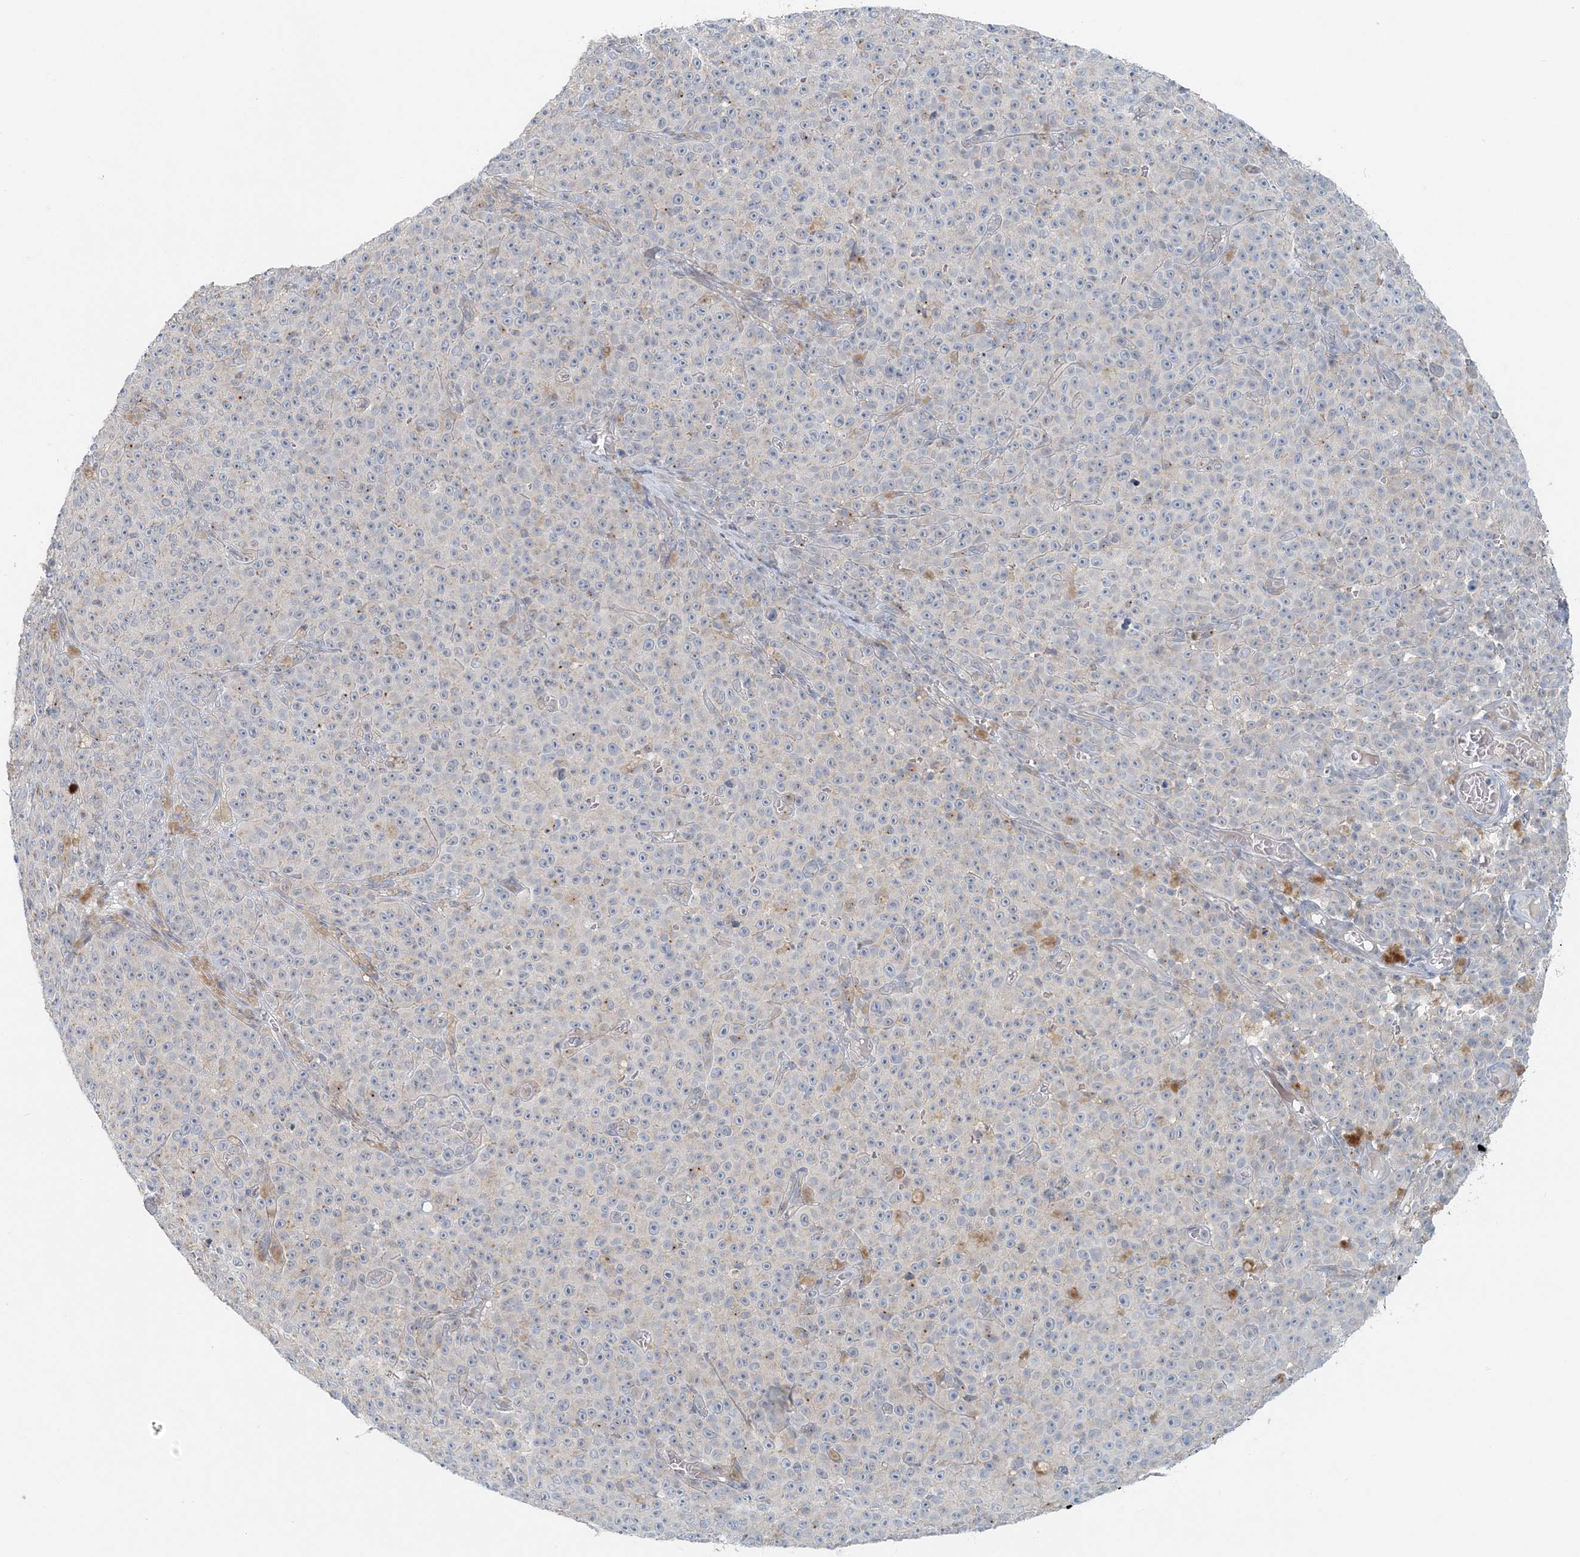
{"staining": {"intensity": "negative", "quantity": "none", "location": "none"}, "tissue": "melanoma", "cell_type": "Tumor cells", "image_type": "cancer", "snomed": [{"axis": "morphology", "description": "Malignant melanoma, NOS"}, {"axis": "topography", "description": "Skin"}], "caption": "Malignant melanoma was stained to show a protein in brown. There is no significant positivity in tumor cells.", "gene": "NAA11", "patient": {"sex": "female", "age": 82}}